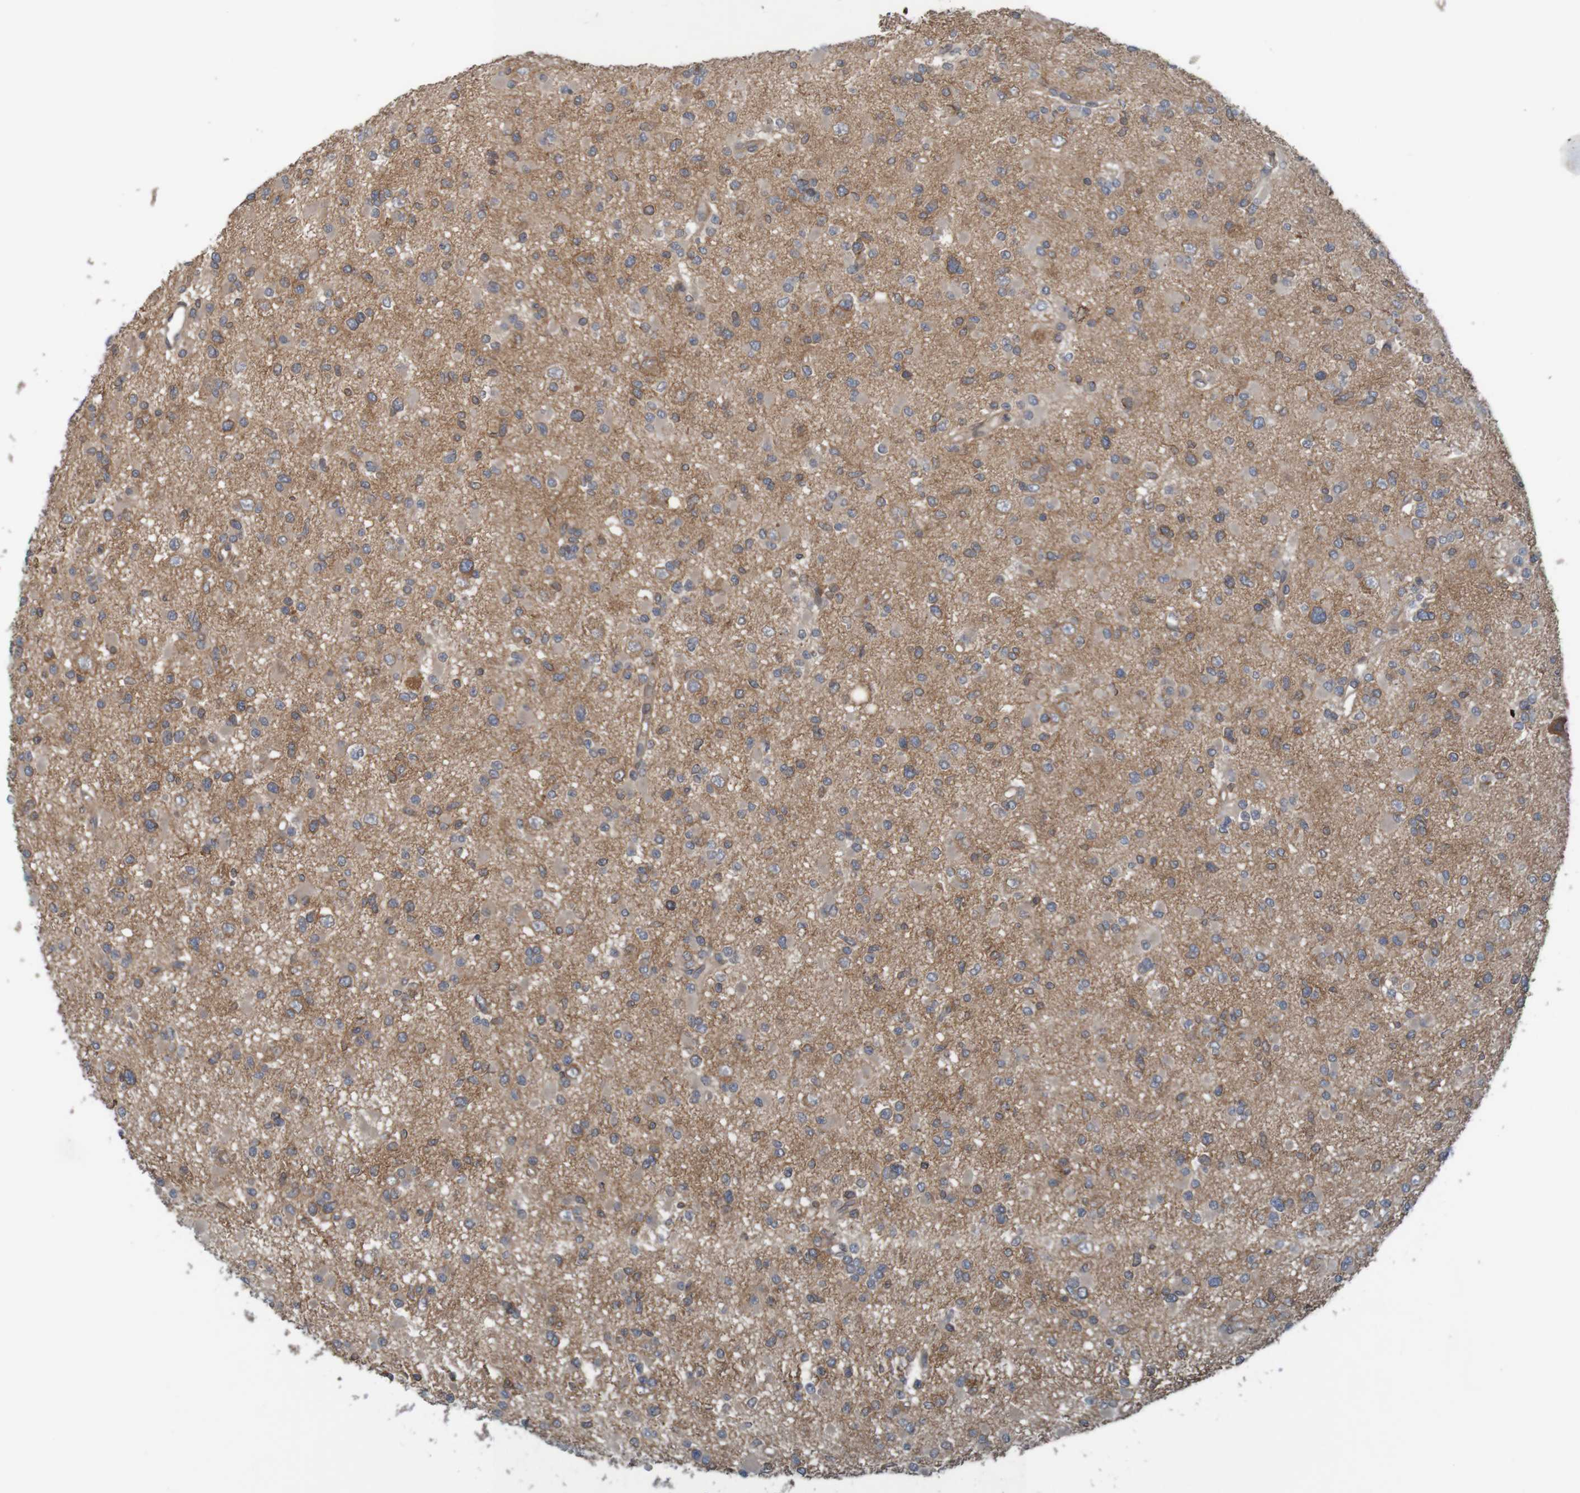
{"staining": {"intensity": "negative", "quantity": "none", "location": "none"}, "tissue": "glioma", "cell_type": "Tumor cells", "image_type": "cancer", "snomed": [{"axis": "morphology", "description": "Glioma, malignant, Low grade"}, {"axis": "topography", "description": "Brain"}], "caption": "IHC of glioma shows no staining in tumor cells.", "gene": "ARHGEF11", "patient": {"sex": "female", "age": 22}}